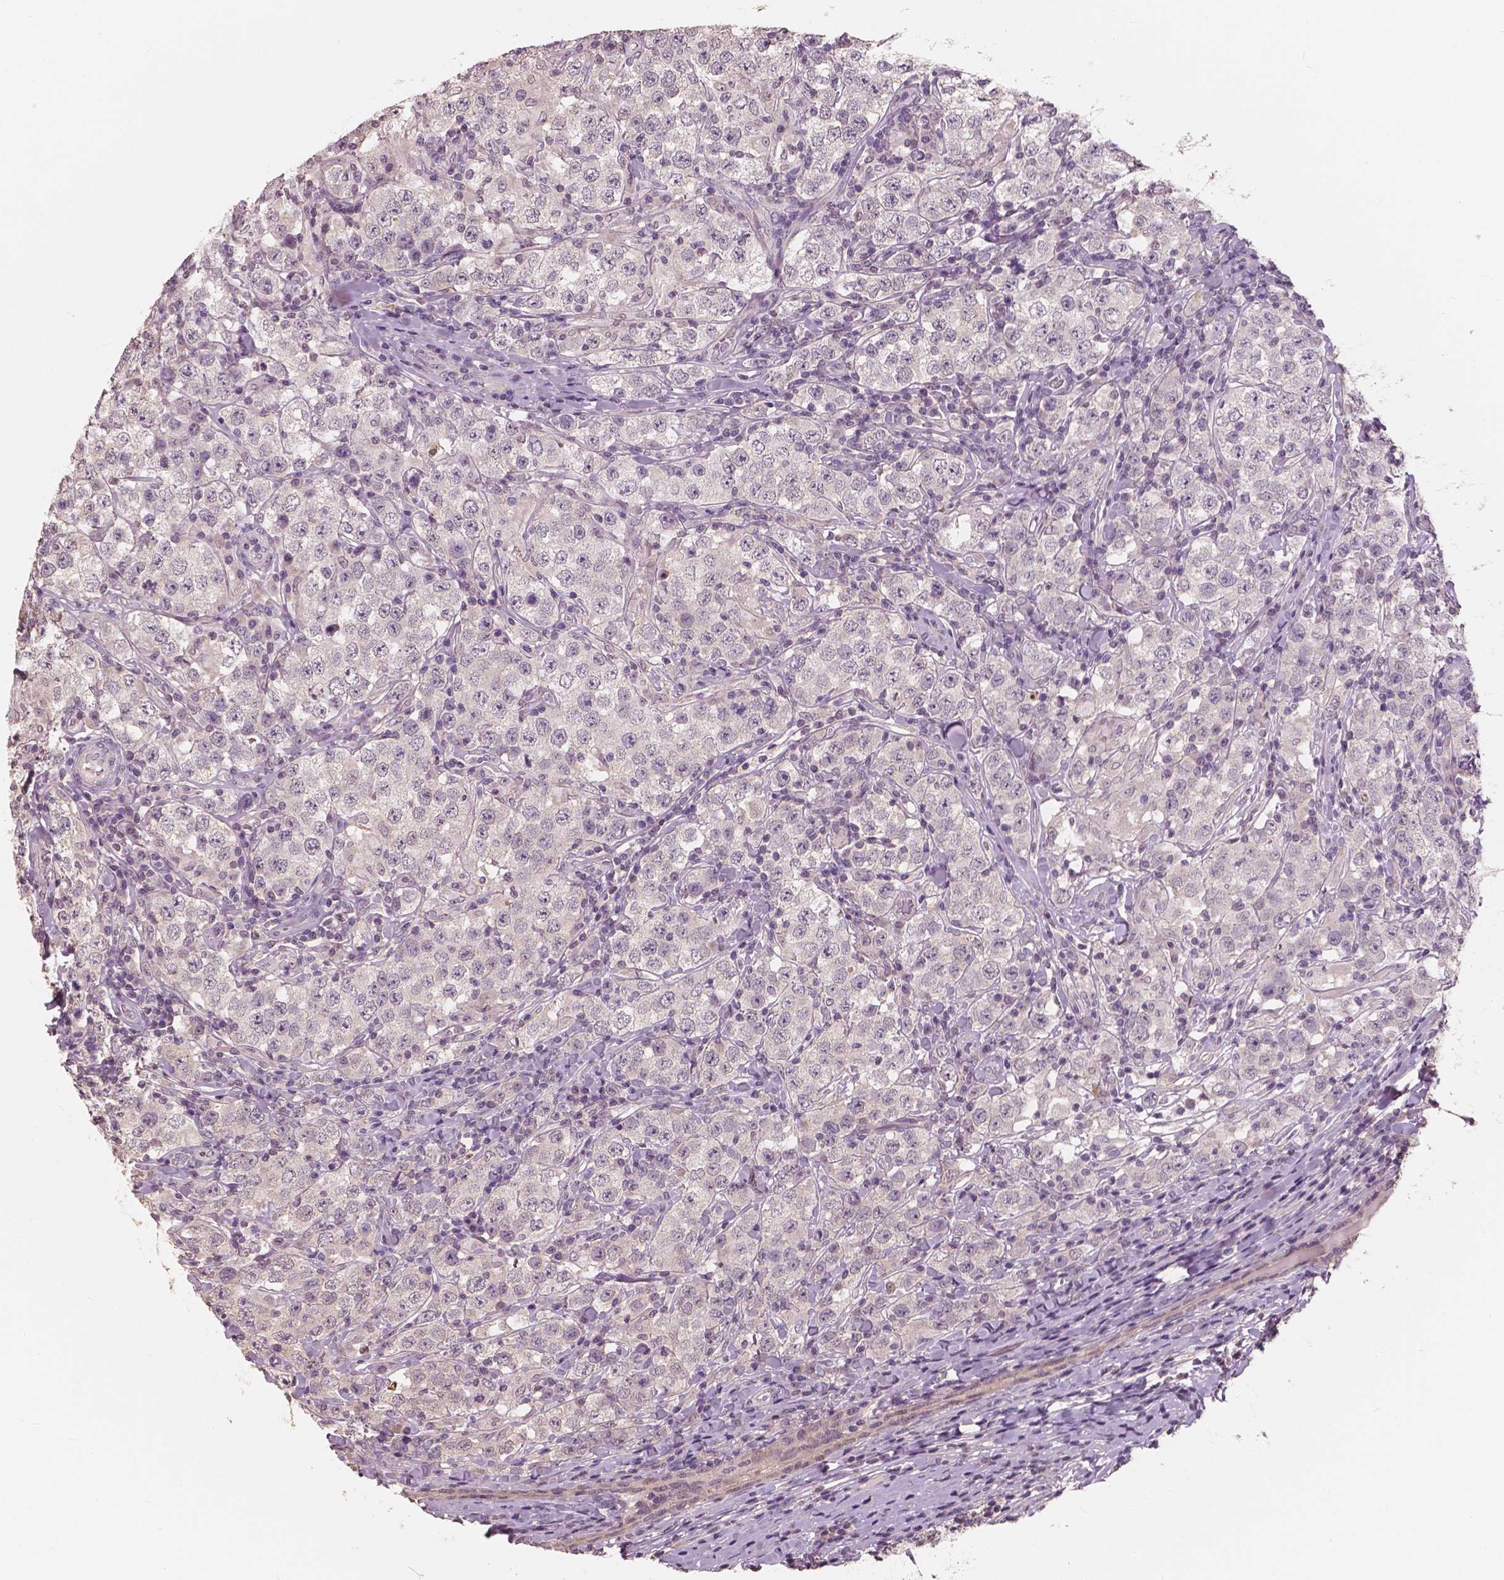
{"staining": {"intensity": "negative", "quantity": "none", "location": "none"}, "tissue": "testis cancer", "cell_type": "Tumor cells", "image_type": "cancer", "snomed": [{"axis": "morphology", "description": "Seminoma, NOS"}, {"axis": "morphology", "description": "Carcinoma, Embryonal, NOS"}, {"axis": "topography", "description": "Testis"}], "caption": "This is an immunohistochemistry (IHC) photomicrograph of human seminoma (testis). There is no positivity in tumor cells.", "gene": "SAT2", "patient": {"sex": "male", "age": 41}}